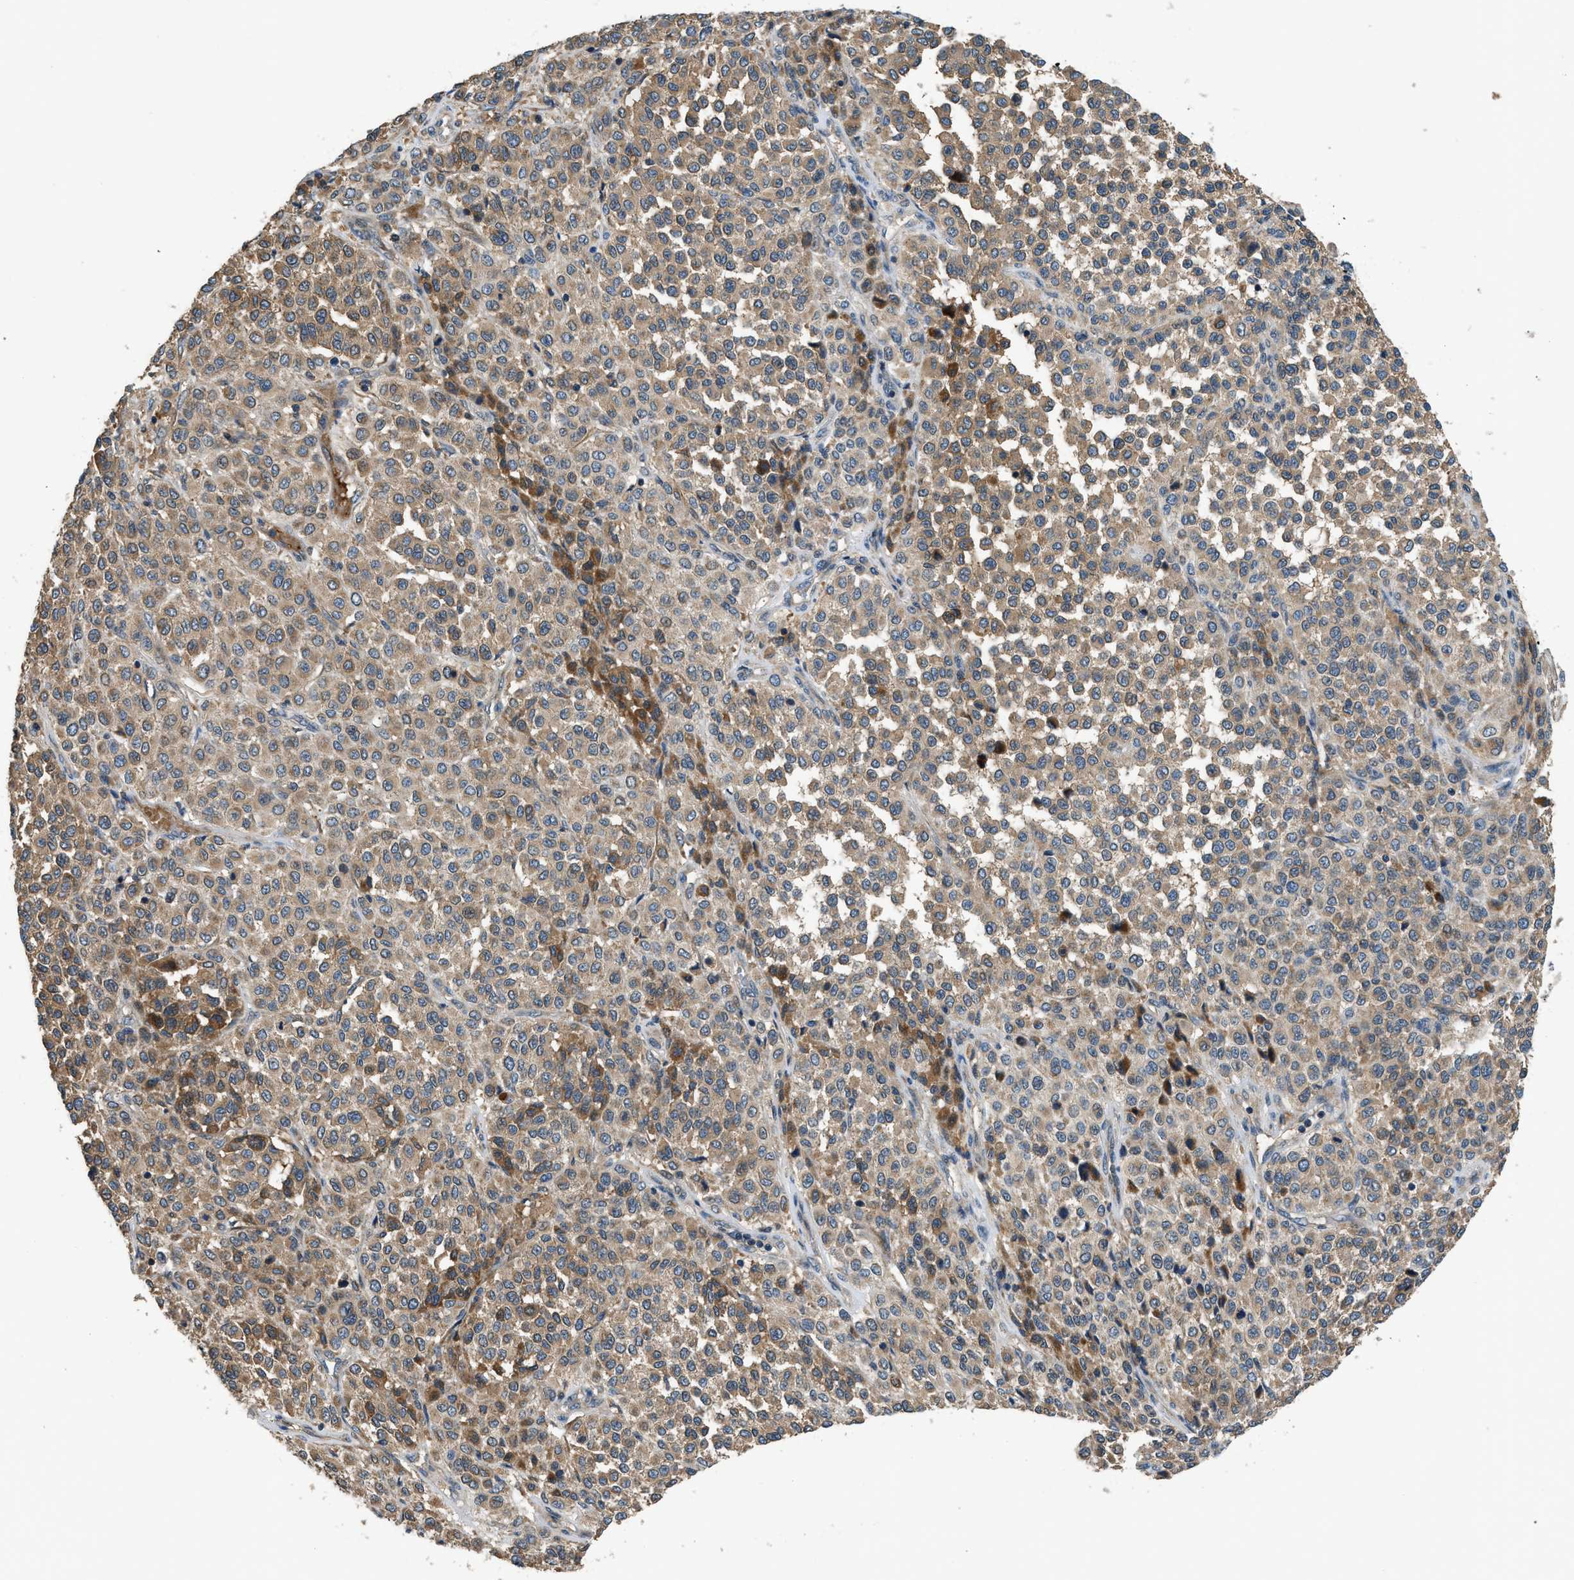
{"staining": {"intensity": "moderate", "quantity": "25%-75%", "location": "cytoplasmic/membranous"}, "tissue": "melanoma", "cell_type": "Tumor cells", "image_type": "cancer", "snomed": [{"axis": "morphology", "description": "Malignant melanoma, Metastatic site"}, {"axis": "topography", "description": "Pancreas"}], "caption": "Protein staining exhibits moderate cytoplasmic/membranous staining in about 25%-75% of tumor cells in melanoma.", "gene": "IL3RA", "patient": {"sex": "female", "age": 30}}